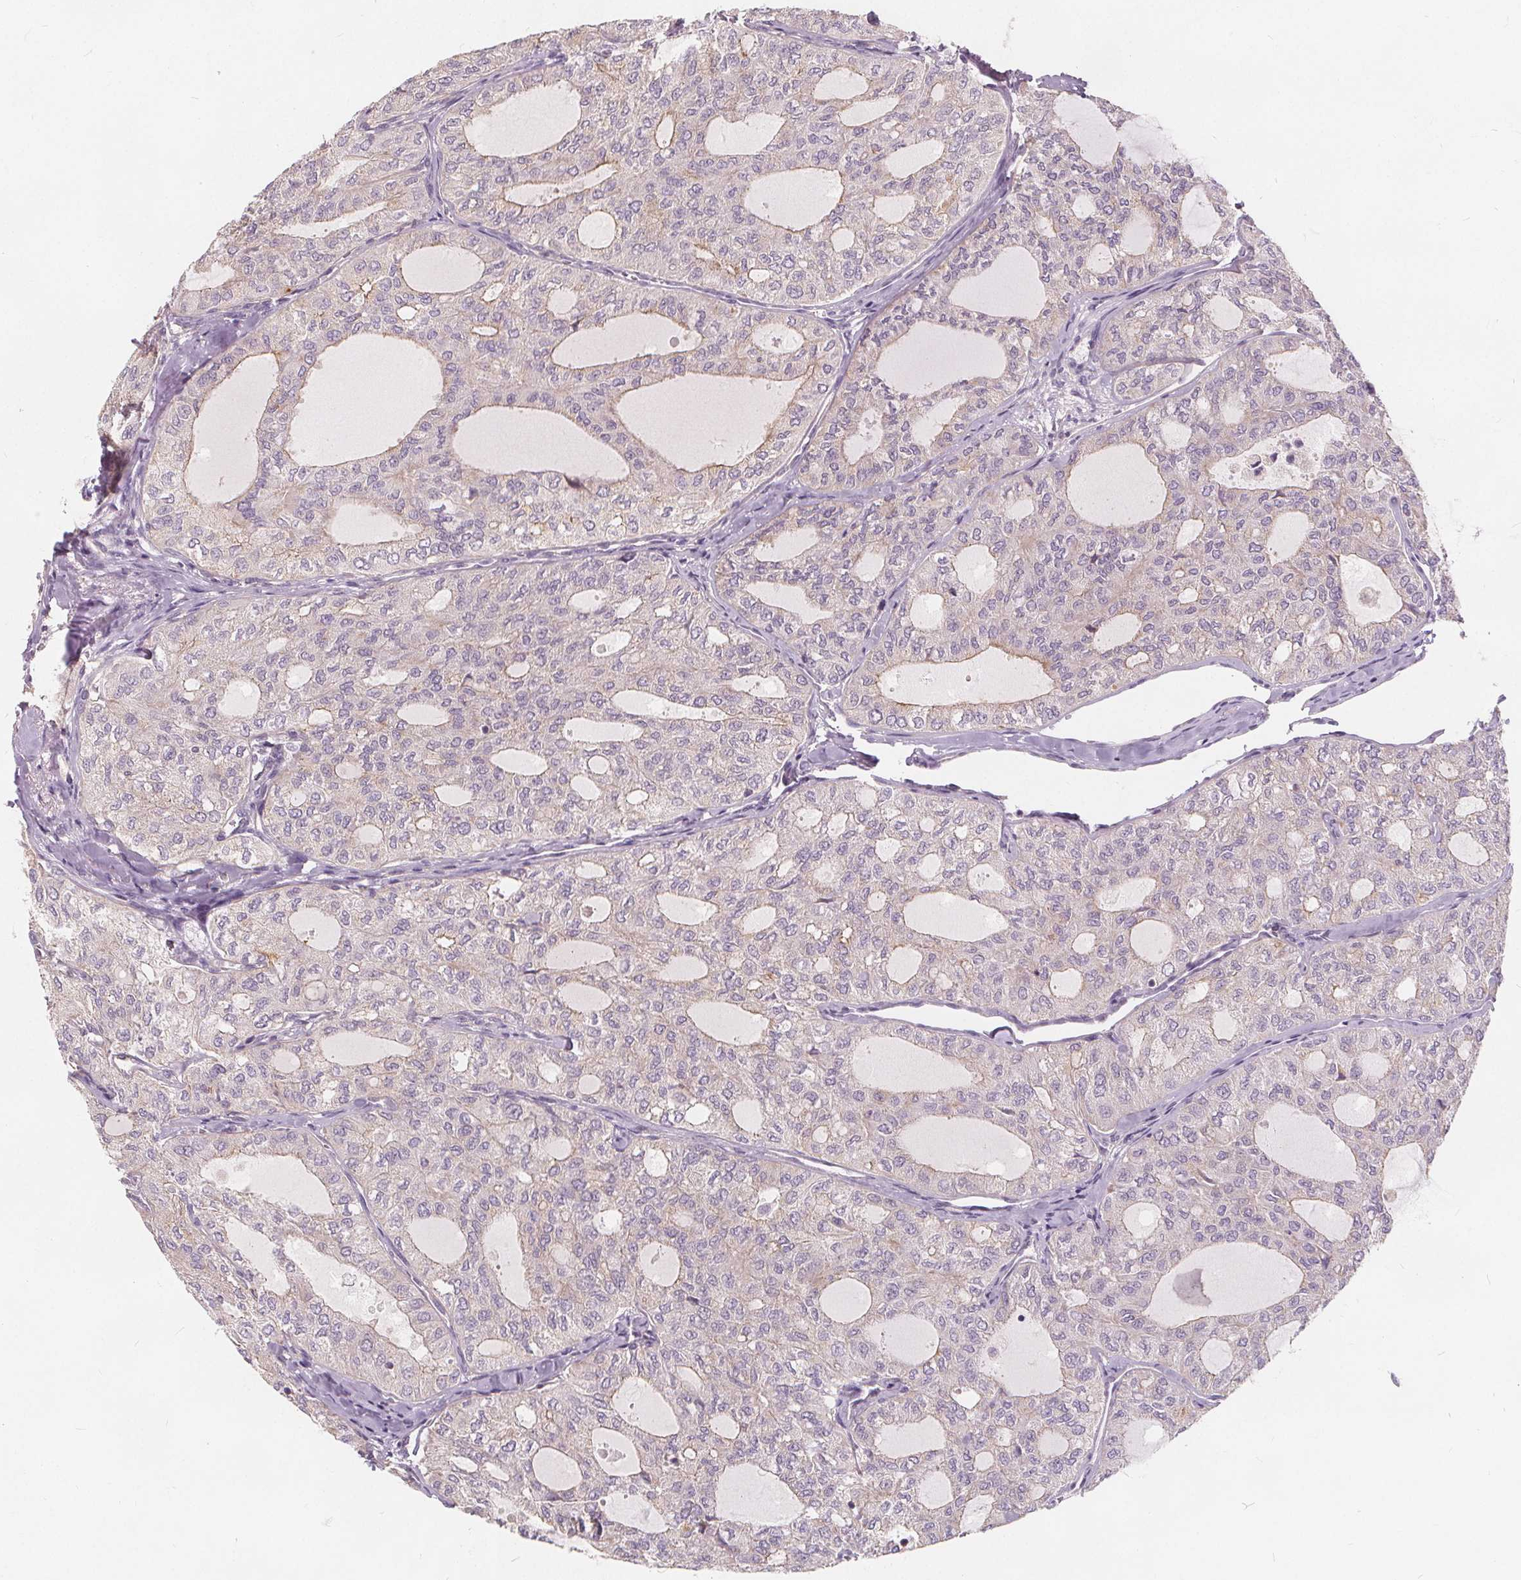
{"staining": {"intensity": "negative", "quantity": "none", "location": "none"}, "tissue": "thyroid cancer", "cell_type": "Tumor cells", "image_type": "cancer", "snomed": [{"axis": "morphology", "description": "Follicular adenoma carcinoma, NOS"}, {"axis": "topography", "description": "Thyroid gland"}], "caption": "There is no significant expression in tumor cells of follicular adenoma carcinoma (thyroid).", "gene": "DRC3", "patient": {"sex": "male", "age": 75}}